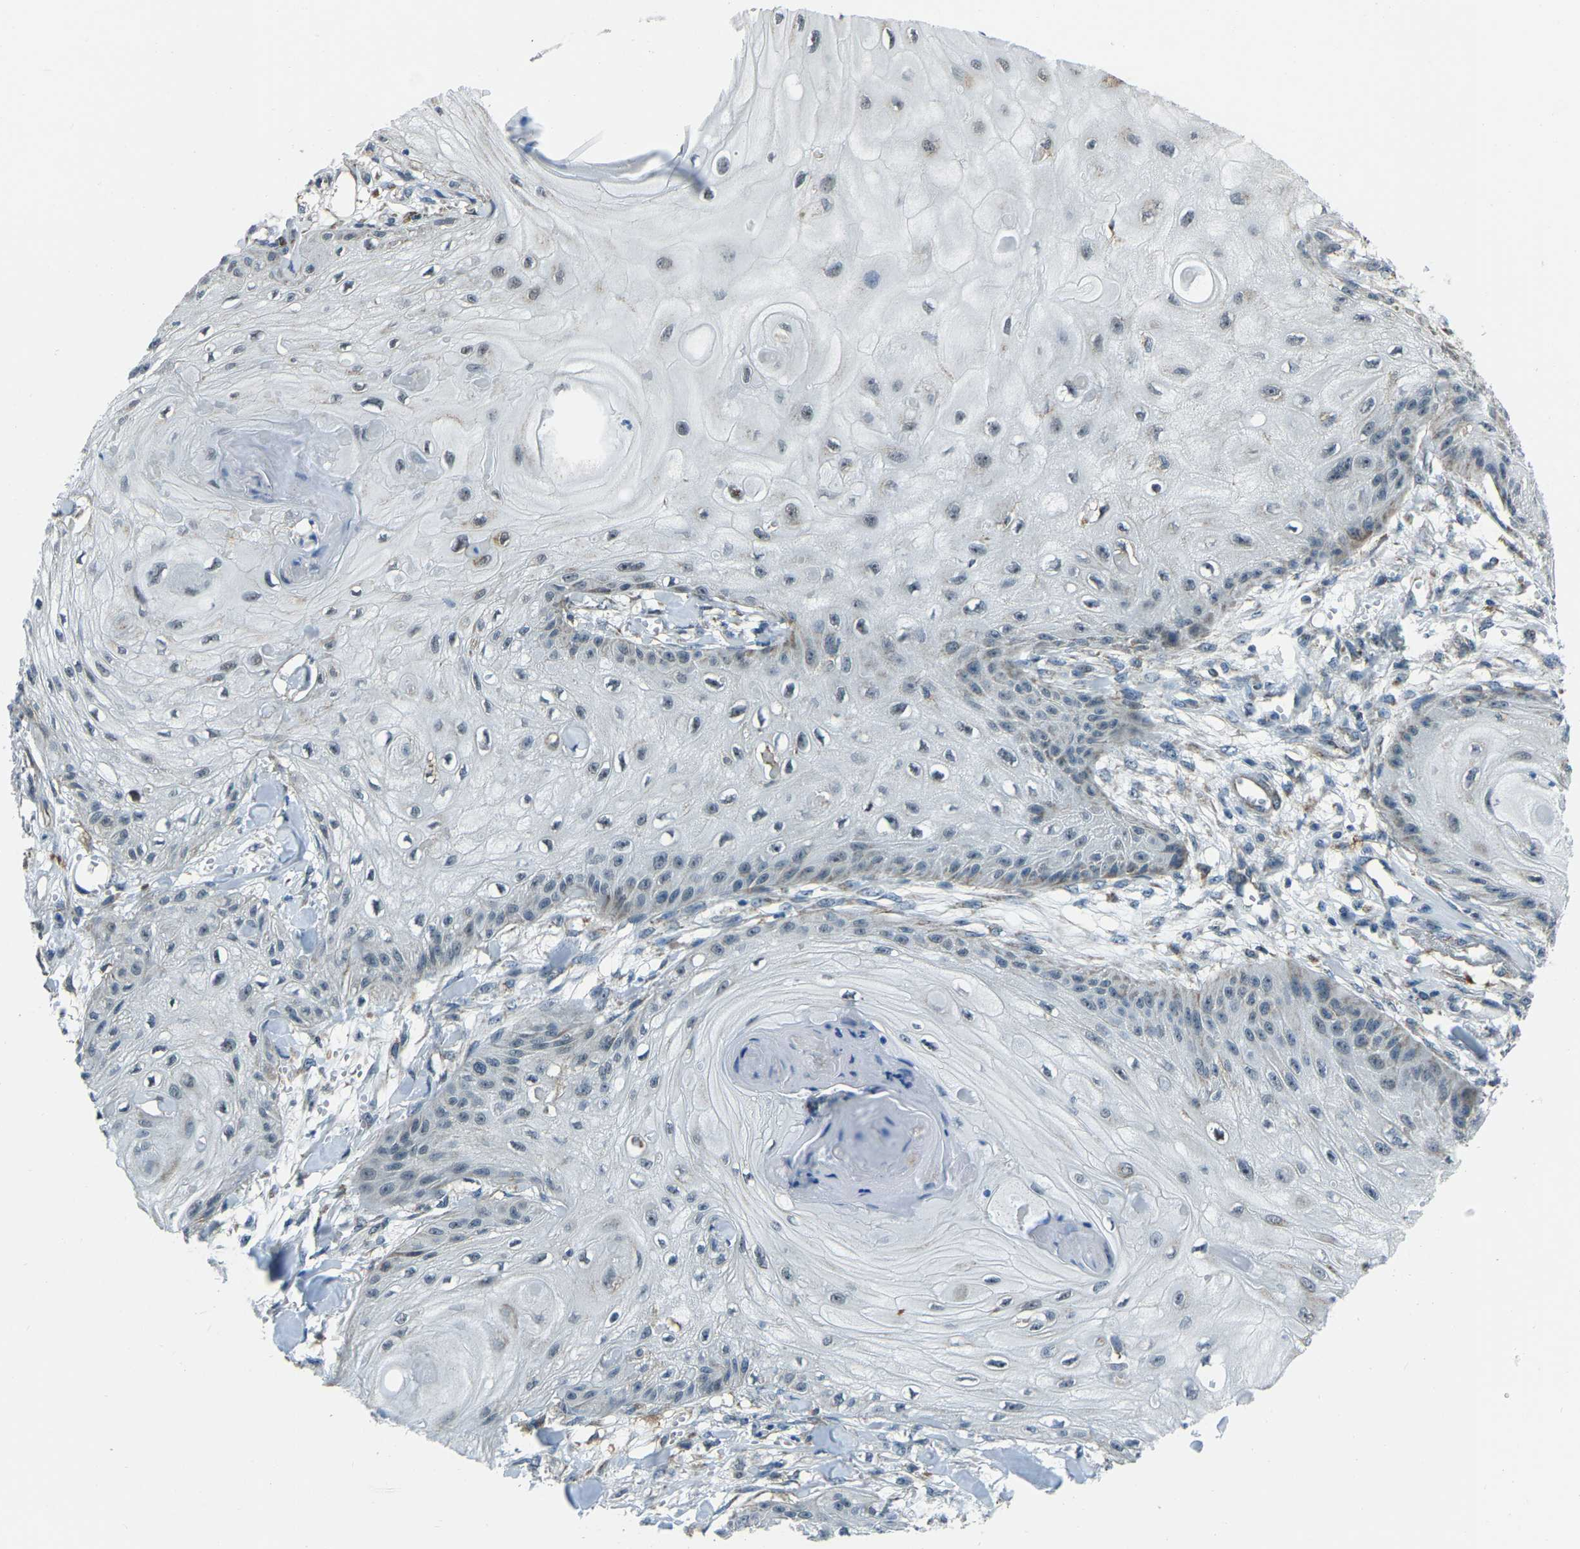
{"staining": {"intensity": "negative", "quantity": "none", "location": "none"}, "tissue": "skin cancer", "cell_type": "Tumor cells", "image_type": "cancer", "snomed": [{"axis": "morphology", "description": "Squamous cell carcinoma, NOS"}, {"axis": "topography", "description": "Skin"}], "caption": "An immunohistochemistry photomicrograph of skin cancer (squamous cell carcinoma) is shown. There is no staining in tumor cells of skin cancer (squamous cell carcinoma).", "gene": "RBM33", "patient": {"sex": "male", "age": 74}}